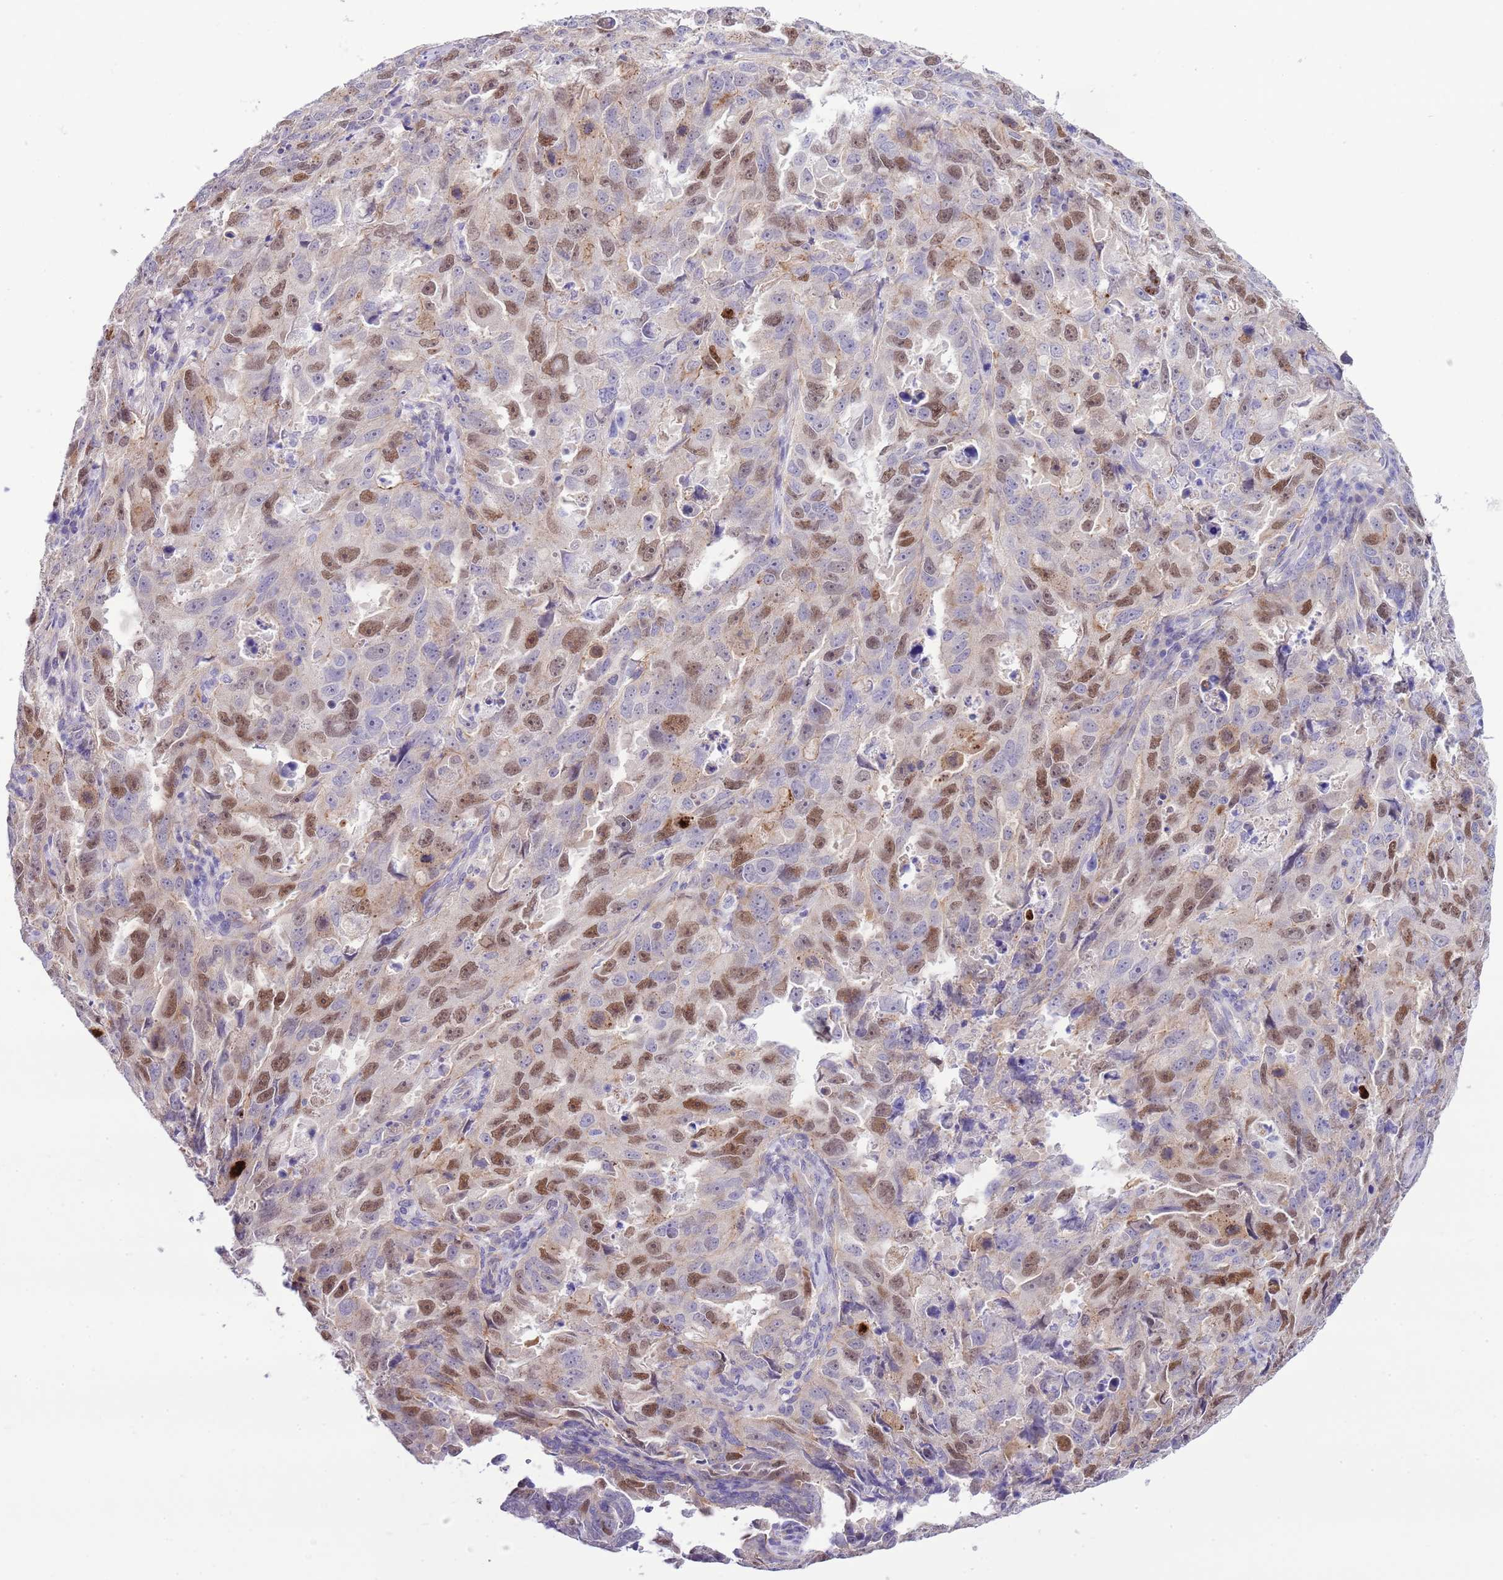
{"staining": {"intensity": "moderate", "quantity": "25%-75%", "location": "nuclear"}, "tissue": "endometrial cancer", "cell_type": "Tumor cells", "image_type": "cancer", "snomed": [{"axis": "morphology", "description": "Adenocarcinoma, NOS"}, {"axis": "topography", "description": "Endometrium"}], "caption": "Approximately 25%-75% of tumor cells in adenocarcinoma (endometrial) demonstrate moderate nuclear protein expression as visualized by brown immunohistochemical staining.", "gene": "FBRSL1", "patient": {"sex": "female", "age": 65}}